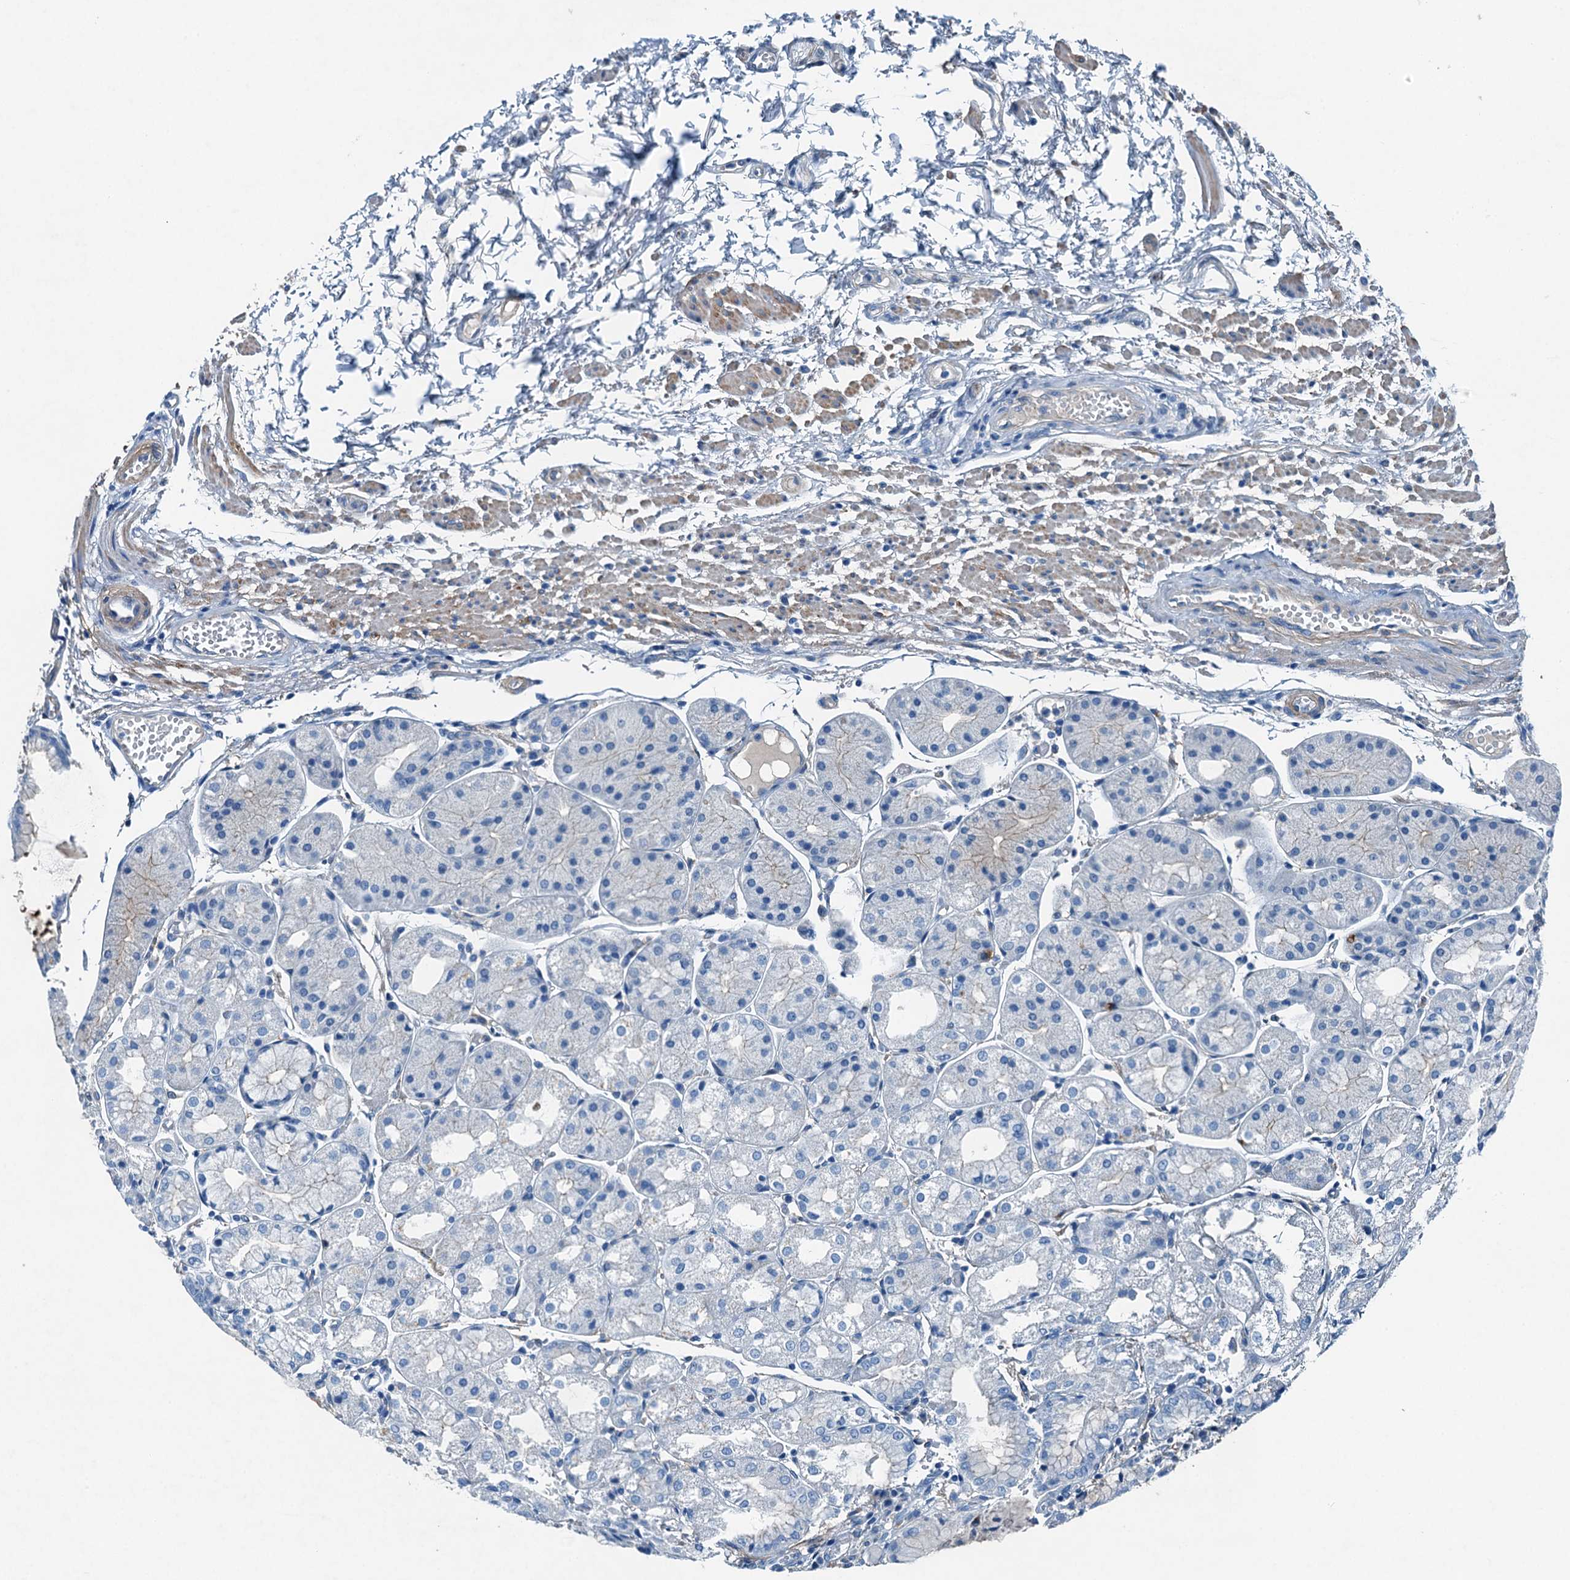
{"staining": {"intensity": "negative", "quantity": "none", "location": "none"}, "tissue": "stomach", "cell_type": "Glandular cells", "image_type": "normal", "snomed": [{"axis": "morphology", "description": "Normal tissue, NOS"}, {"axis": "topography", "description": "Stomach, upper"}], "caption": "The image exhibits no significant expression in glandular cells of stomach.", "gene": "RAB3IL1", "patient": {"sex": "male", "age": 72}}